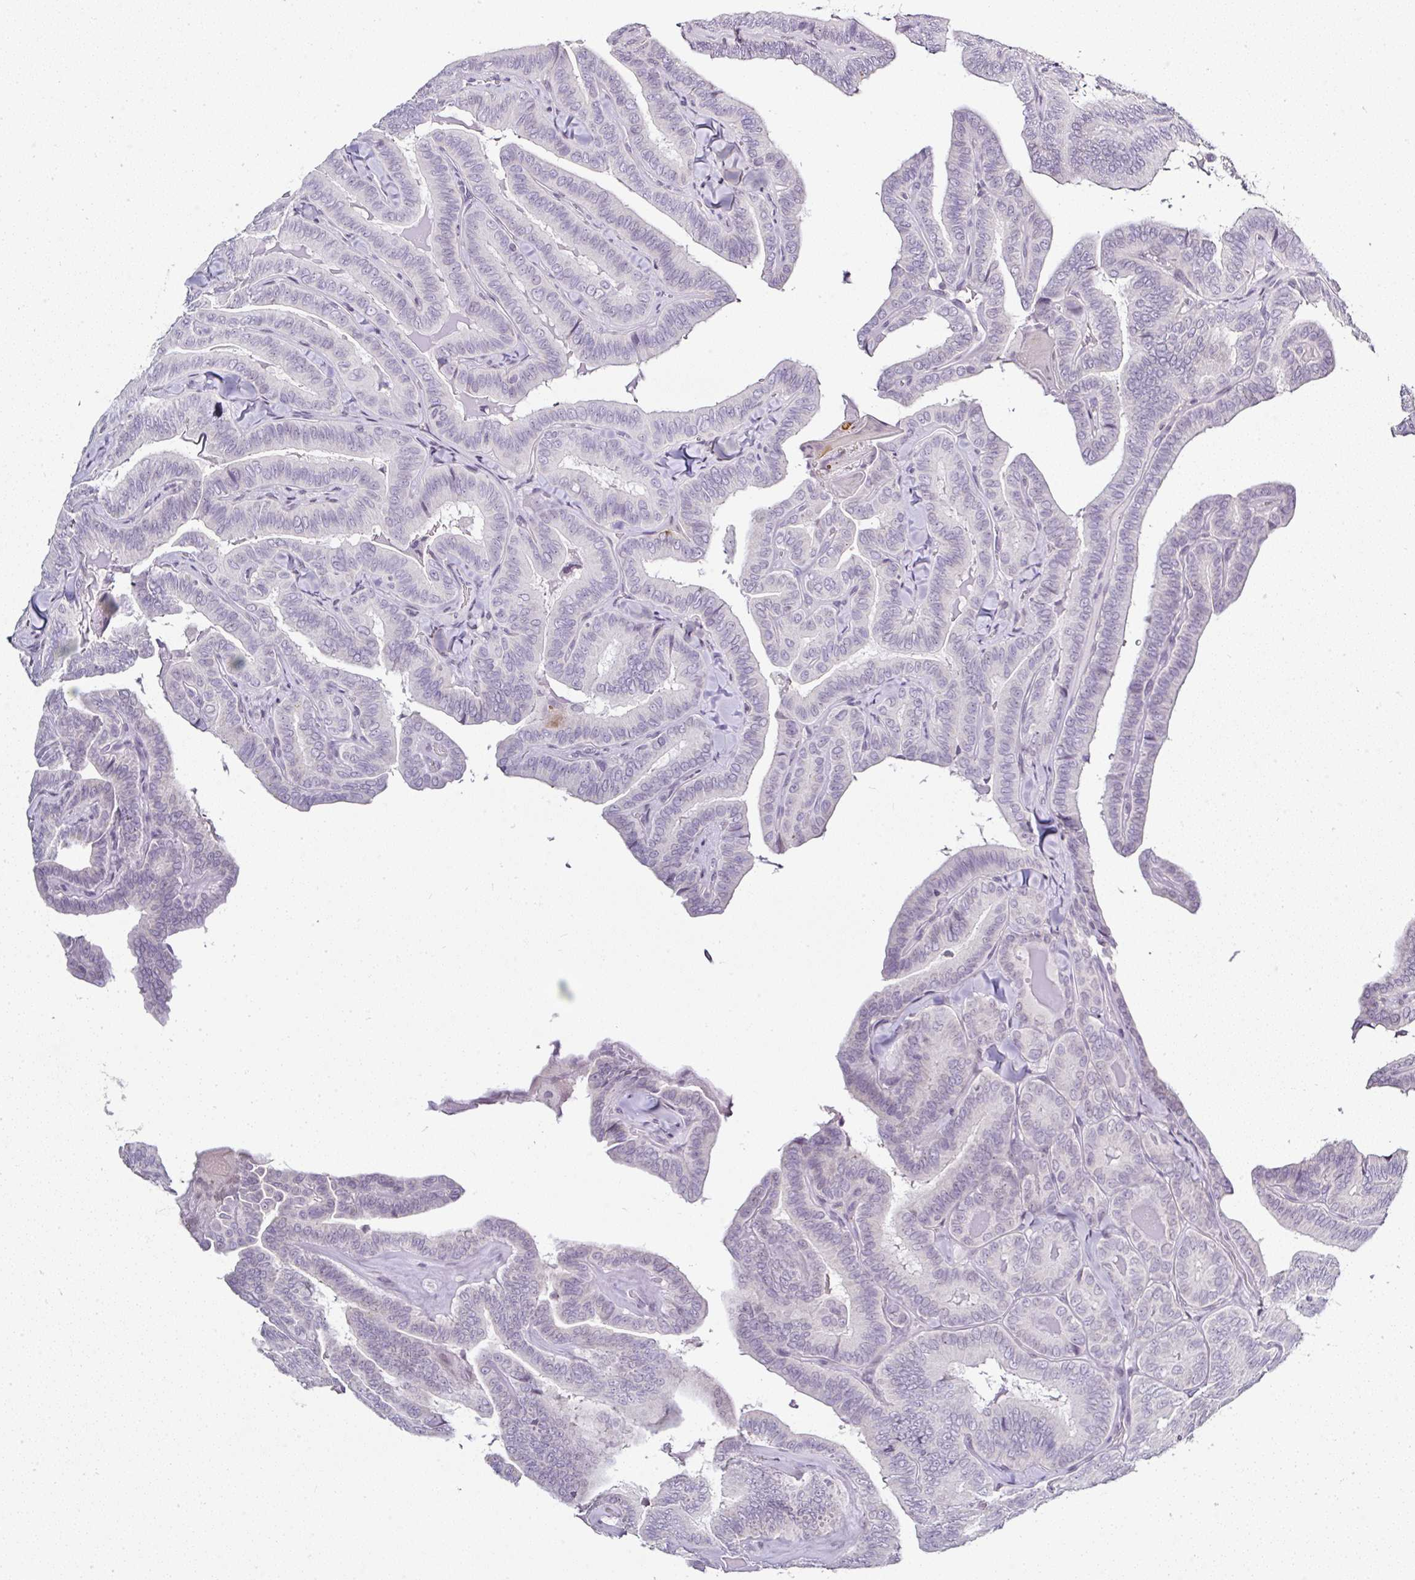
{"staining": {"intensity": "negative", "quantity": "none", "location": "none"}, "tissue": "thyroid cancer", "cell_type": "Tumor cells", "image_type": "cancer", "snomed": [{"axis": "morphology", "description": "Papillary adenocarcinoma, NOS"}, {"axis": "topography", "description": "Thyroid gland"}], "caption": "Tumor cells show no significant protein staining in thyroid cancer (papillary adenocarcinoma).", "gene": "SERPINB3", "patient": {"sex": "male", "age": 61}}